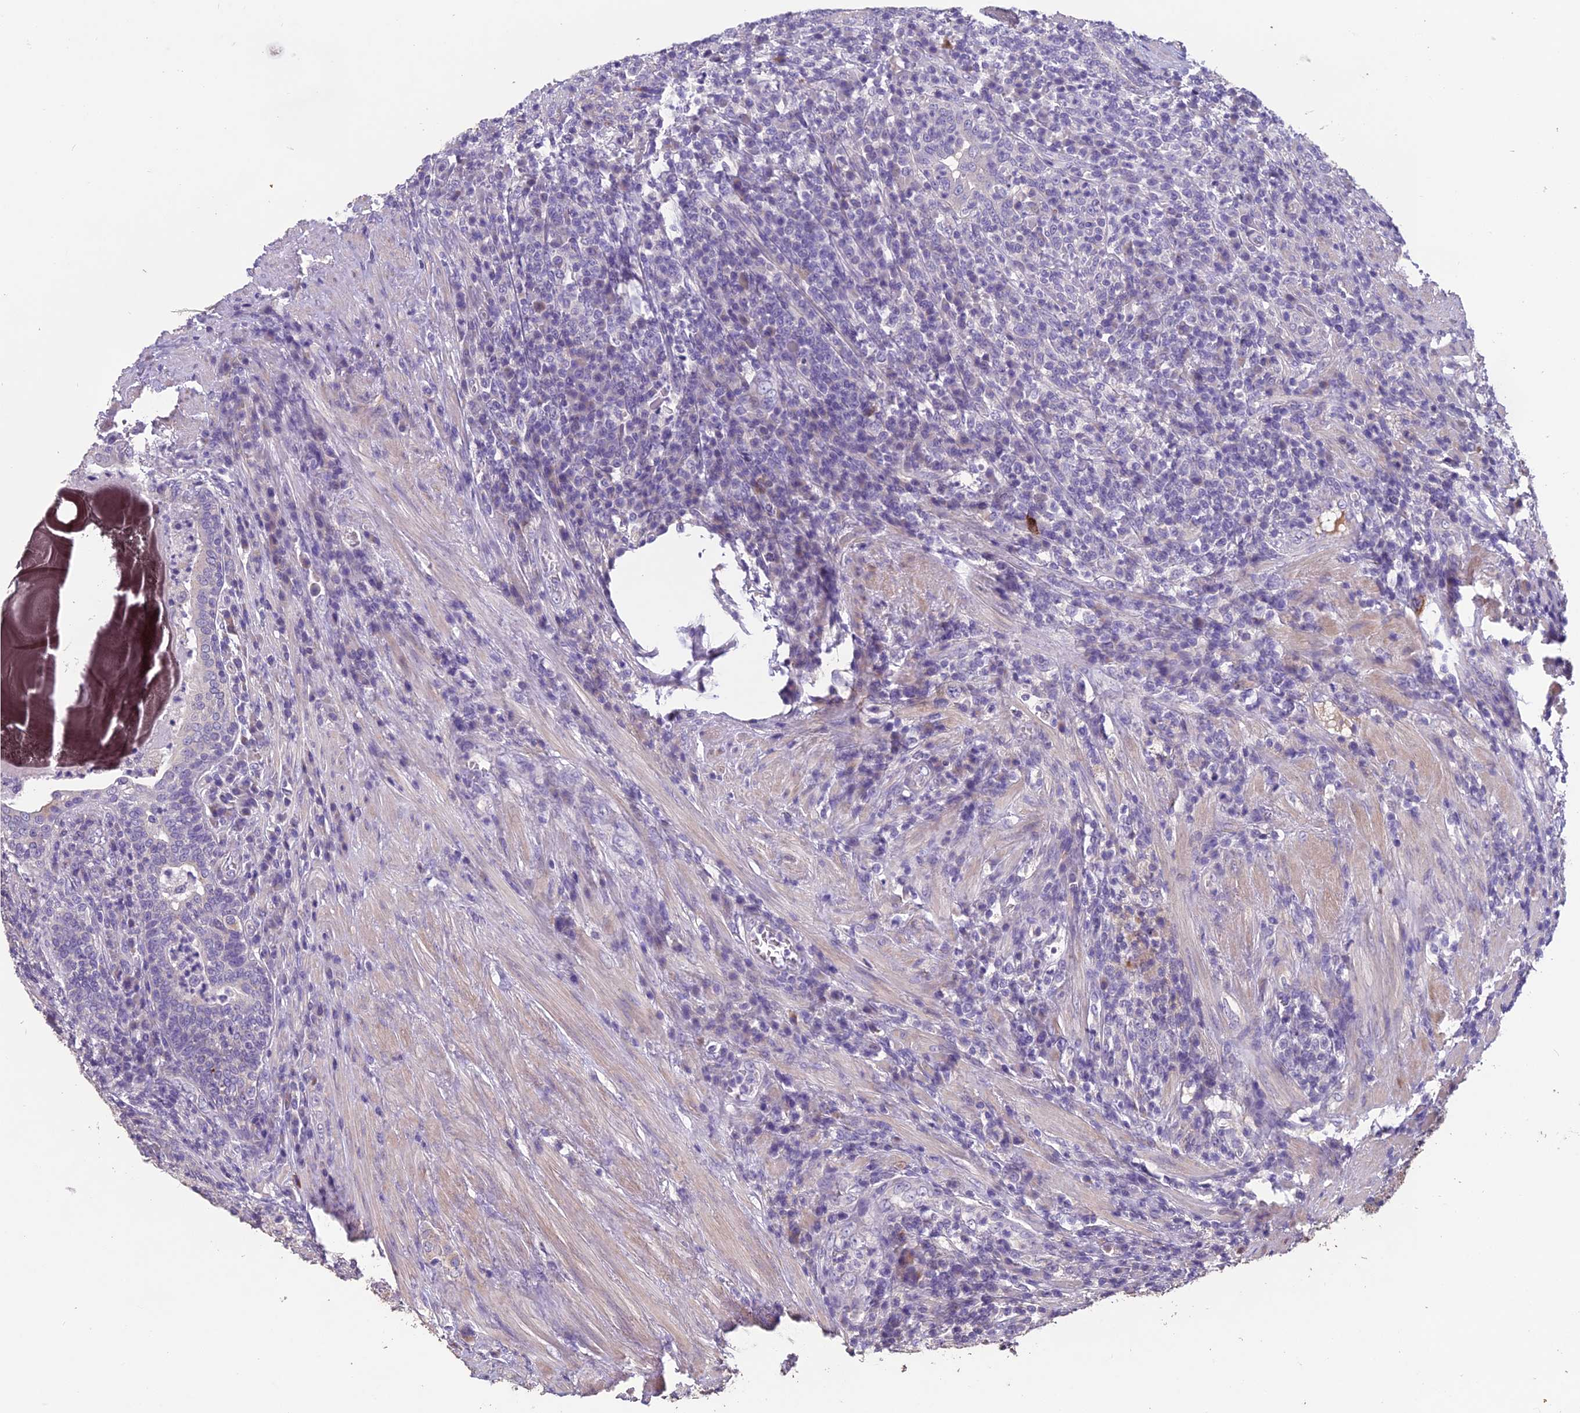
{"staining": {"intensity": "negative", "quantity": "none", "location": "none"}, "tissue": "prostate cancer", "cell_type": "Tumor cells", "image_type": "cancer", "snomed": [{"axis": "morphology", "description": "Adenocarcinoma, Low grade"}, {"axis": "topography", "description": "Prostate"}], "caption": "IHC histopathology image of neoplastic tissue: human prostate cancer (adenocarcinoma (low-grade)) stained with DAB reveals no significant protein positivity in tumor cells.", "gene": "CEACAM16", "patient": {"sex": "male", "age": 68}}